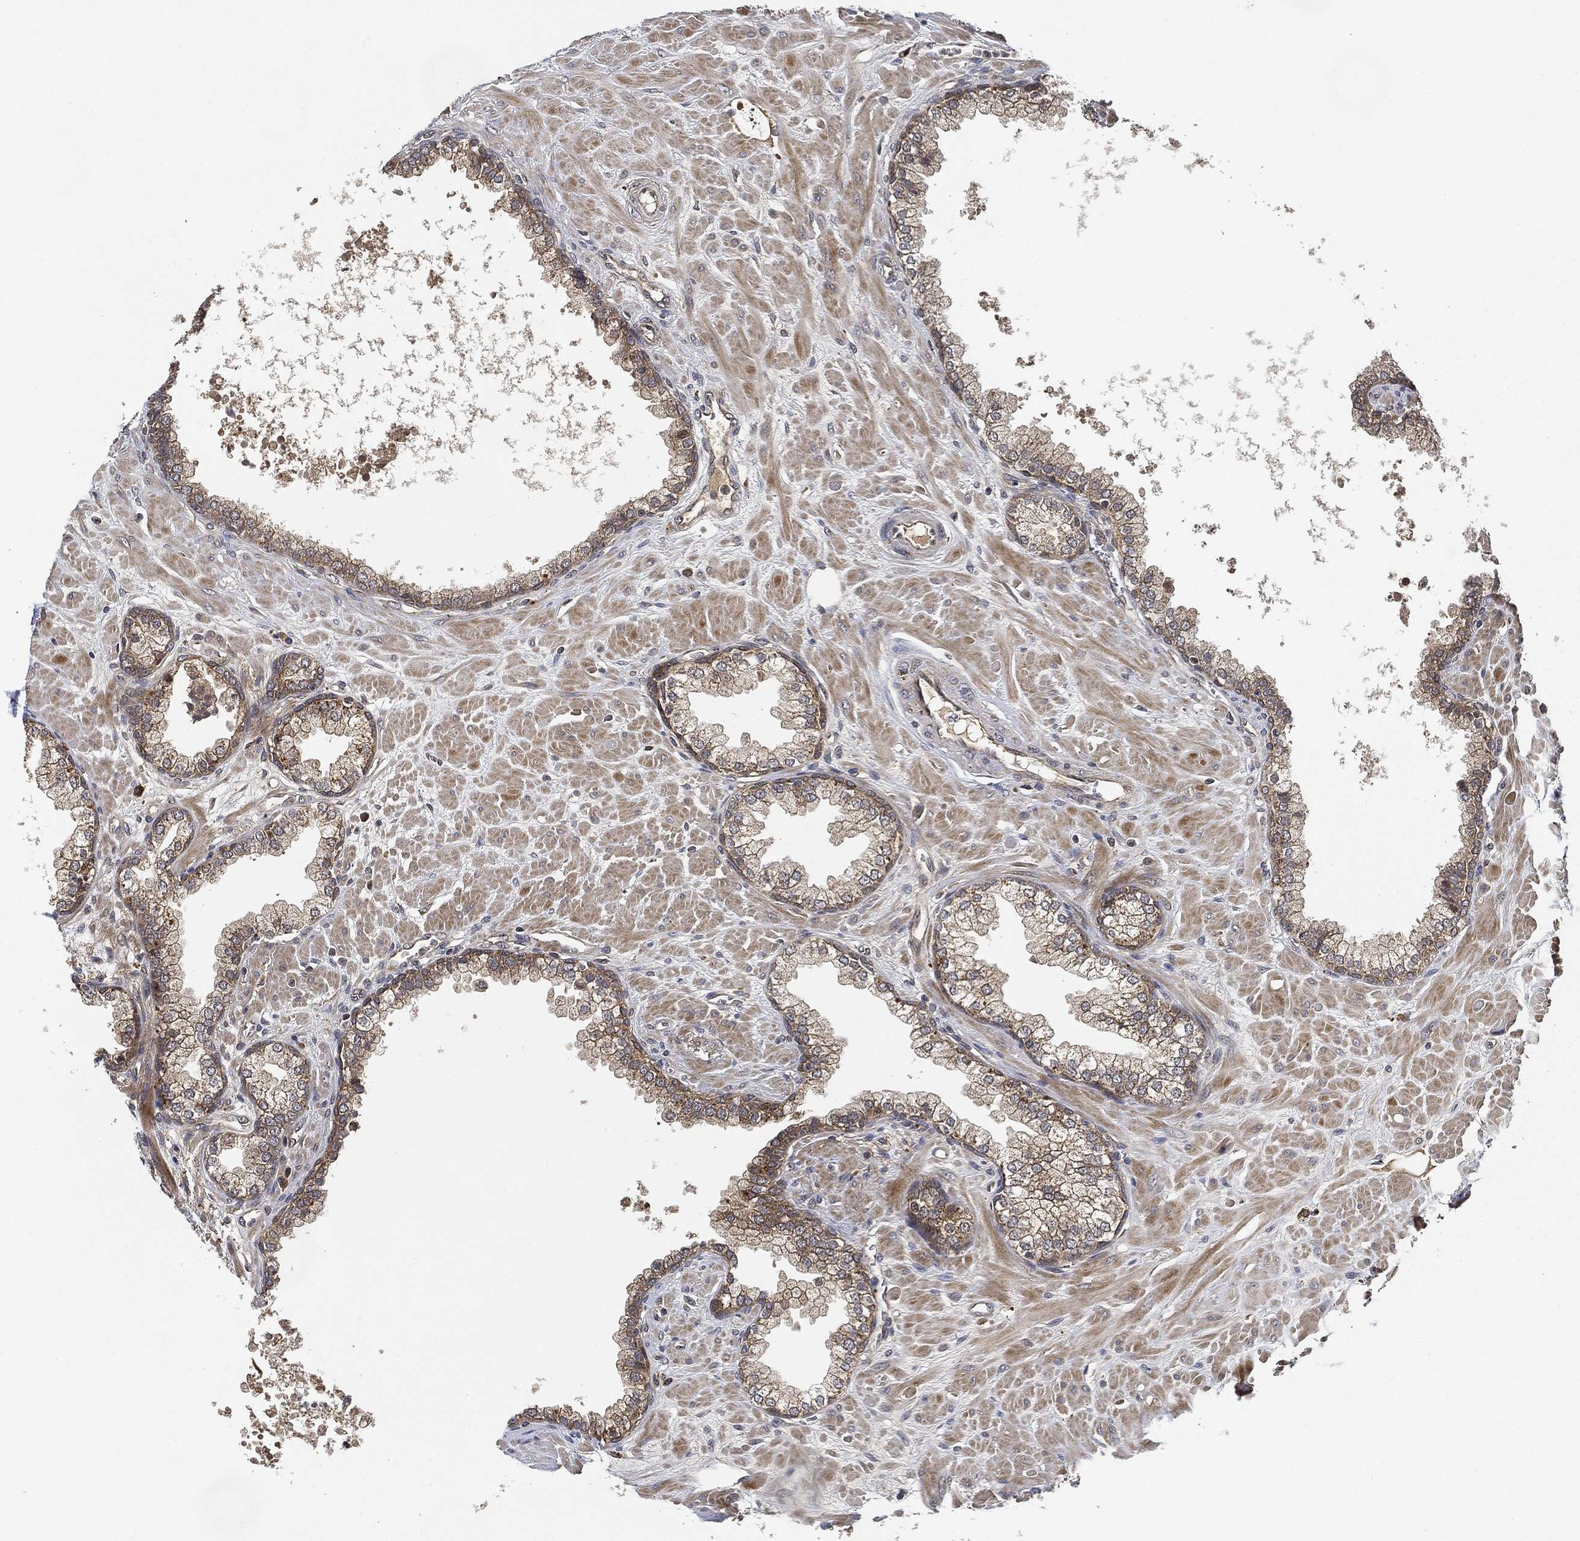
{"staining": {"intensity": "moderate", "quantity": "<25%", "location": "cytoplasmic/membranous"}, "tissue": "prostate", "cell_type": "Glandular cells", "image_type": "normal", "snomed": [{"axis": "morphology", "description": "Normal tissue, NOS"}, {"axis": "topography", "description": "Prostate"}], "caption": "An immunohistochemistry (IHC) histopathology image of benign tissue is shown. Protein staining in brown shows moderate cytoplasmic/membranous positivity in prostate within glandular cells.", "gene": "MLST8", "patient": {"sex": "male", "age": 63}}